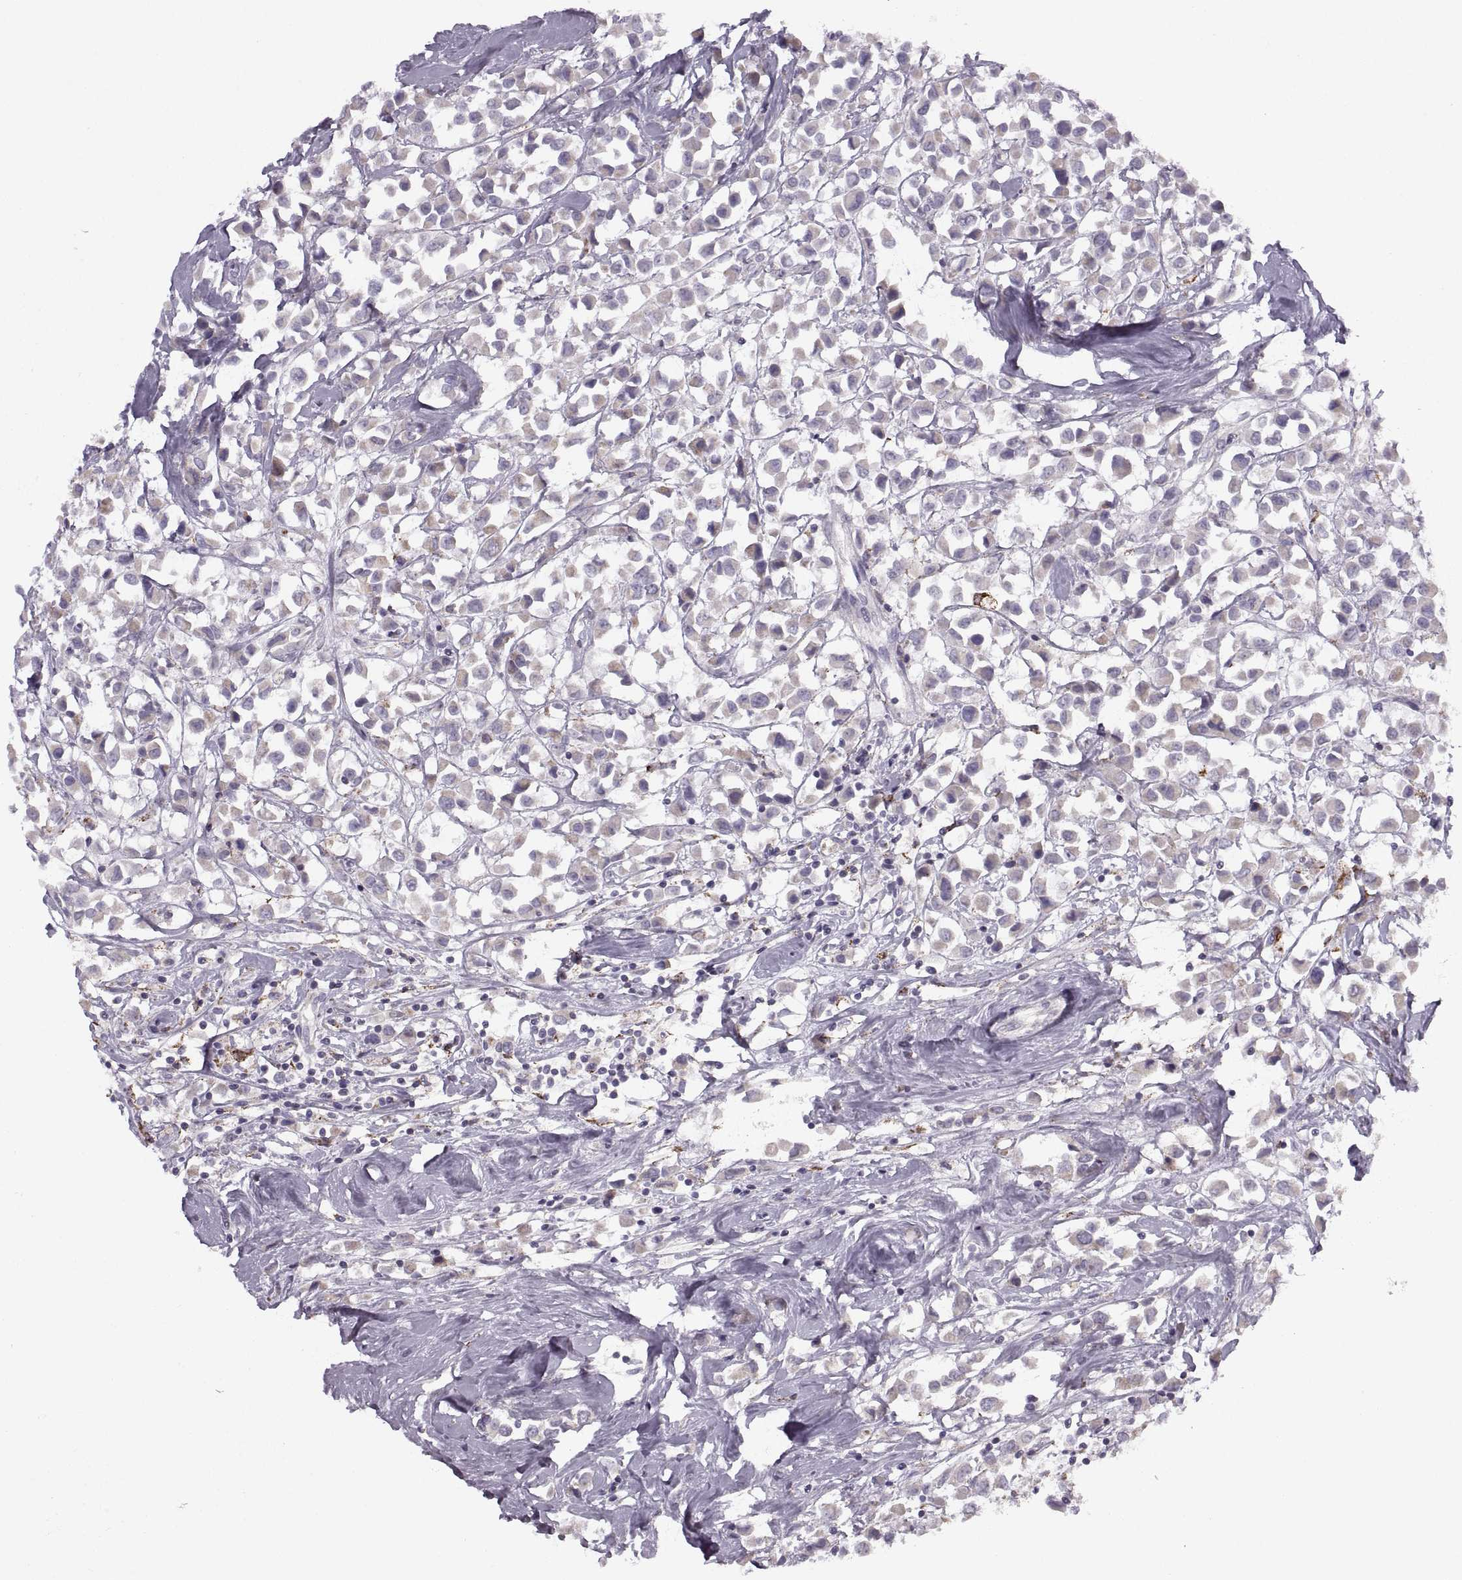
{"staining": {"intensity": "negative", "quantity": "none", "location": "none"}, "tissue": "breast cancer", "cell_type": "Tumor cells", "image_type": "cancer", "snomed": [{"axis": "morphology", "description": "Duct carcinoma"}, {"axis": "topography", "description": "Breast"}], "caption": "Immunohistochemistry (IHC) of breast cancer (intraductal carcinoma) demonstrates no staining in tumor cells.", "gene": "PIERCE1", "patient": {"sex": "female", "age": 61}}